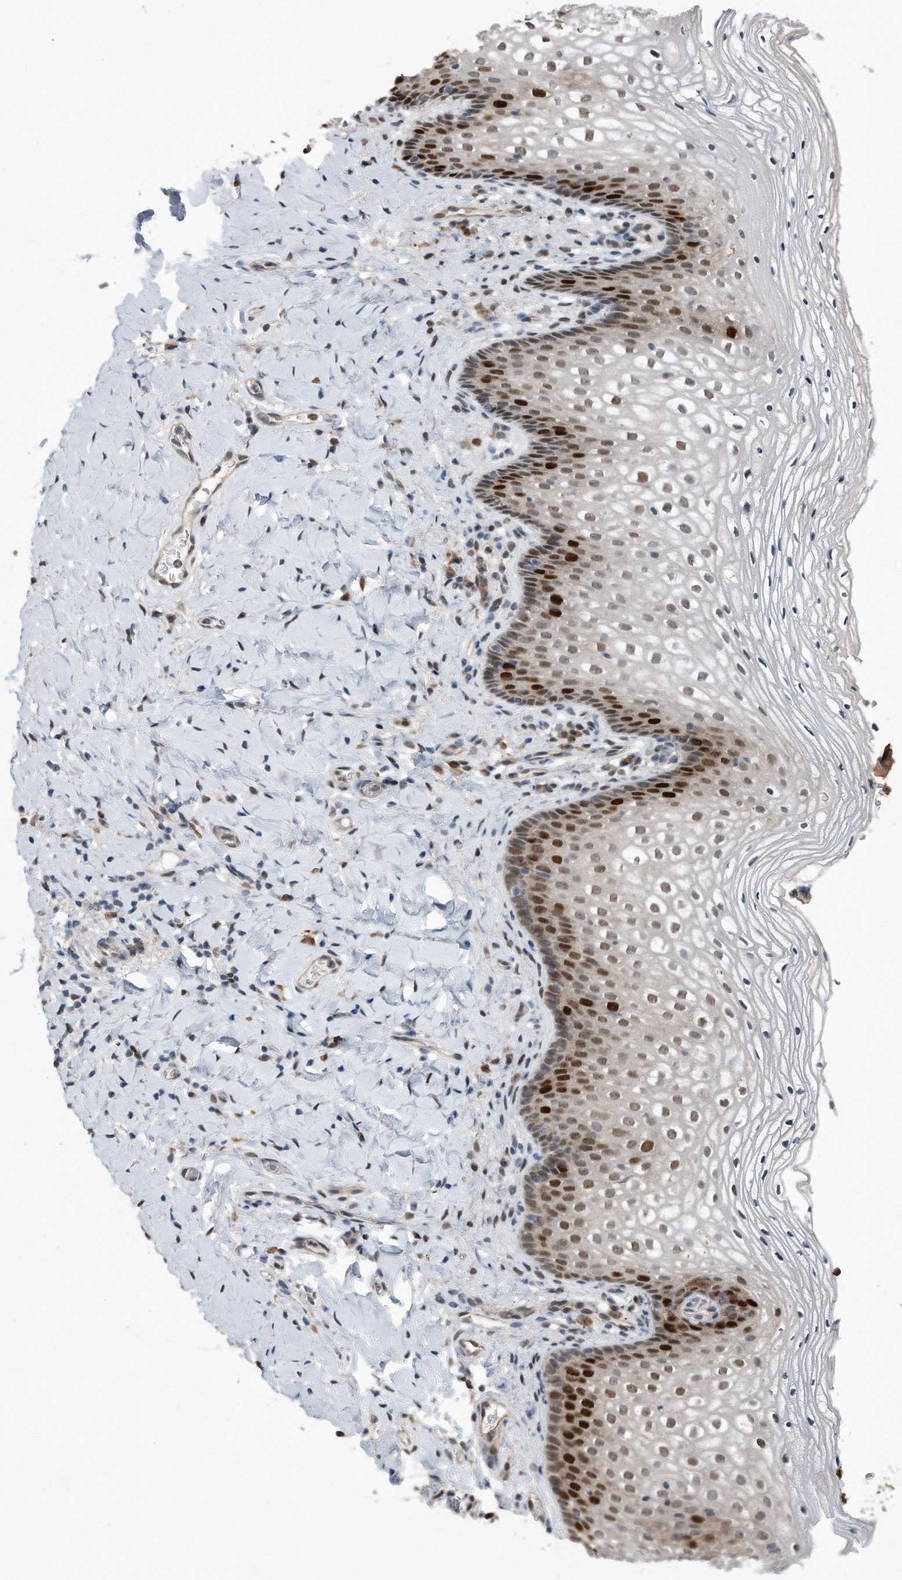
{"staining": {"intensity": "strong", "quantity": "25%-75%", "location": "nuclear"}, "tissue": "vagina", "cell_type": "Squamous epithelial cells", "image_type": "normal", "snomed": [{"axis": "morphology", "description": "Normal tissue, NOS"}, {"axis": "topography", "description": "Vagina"}], "caption": "This photomicrograph displays immunohistochemistry staining of normal human vagina, with high strong nuclear expression in approximately 25%-75% of squamous epithelial cells.", "gene": "PCNA", "patient": {"sex": "female", "age": 60}}